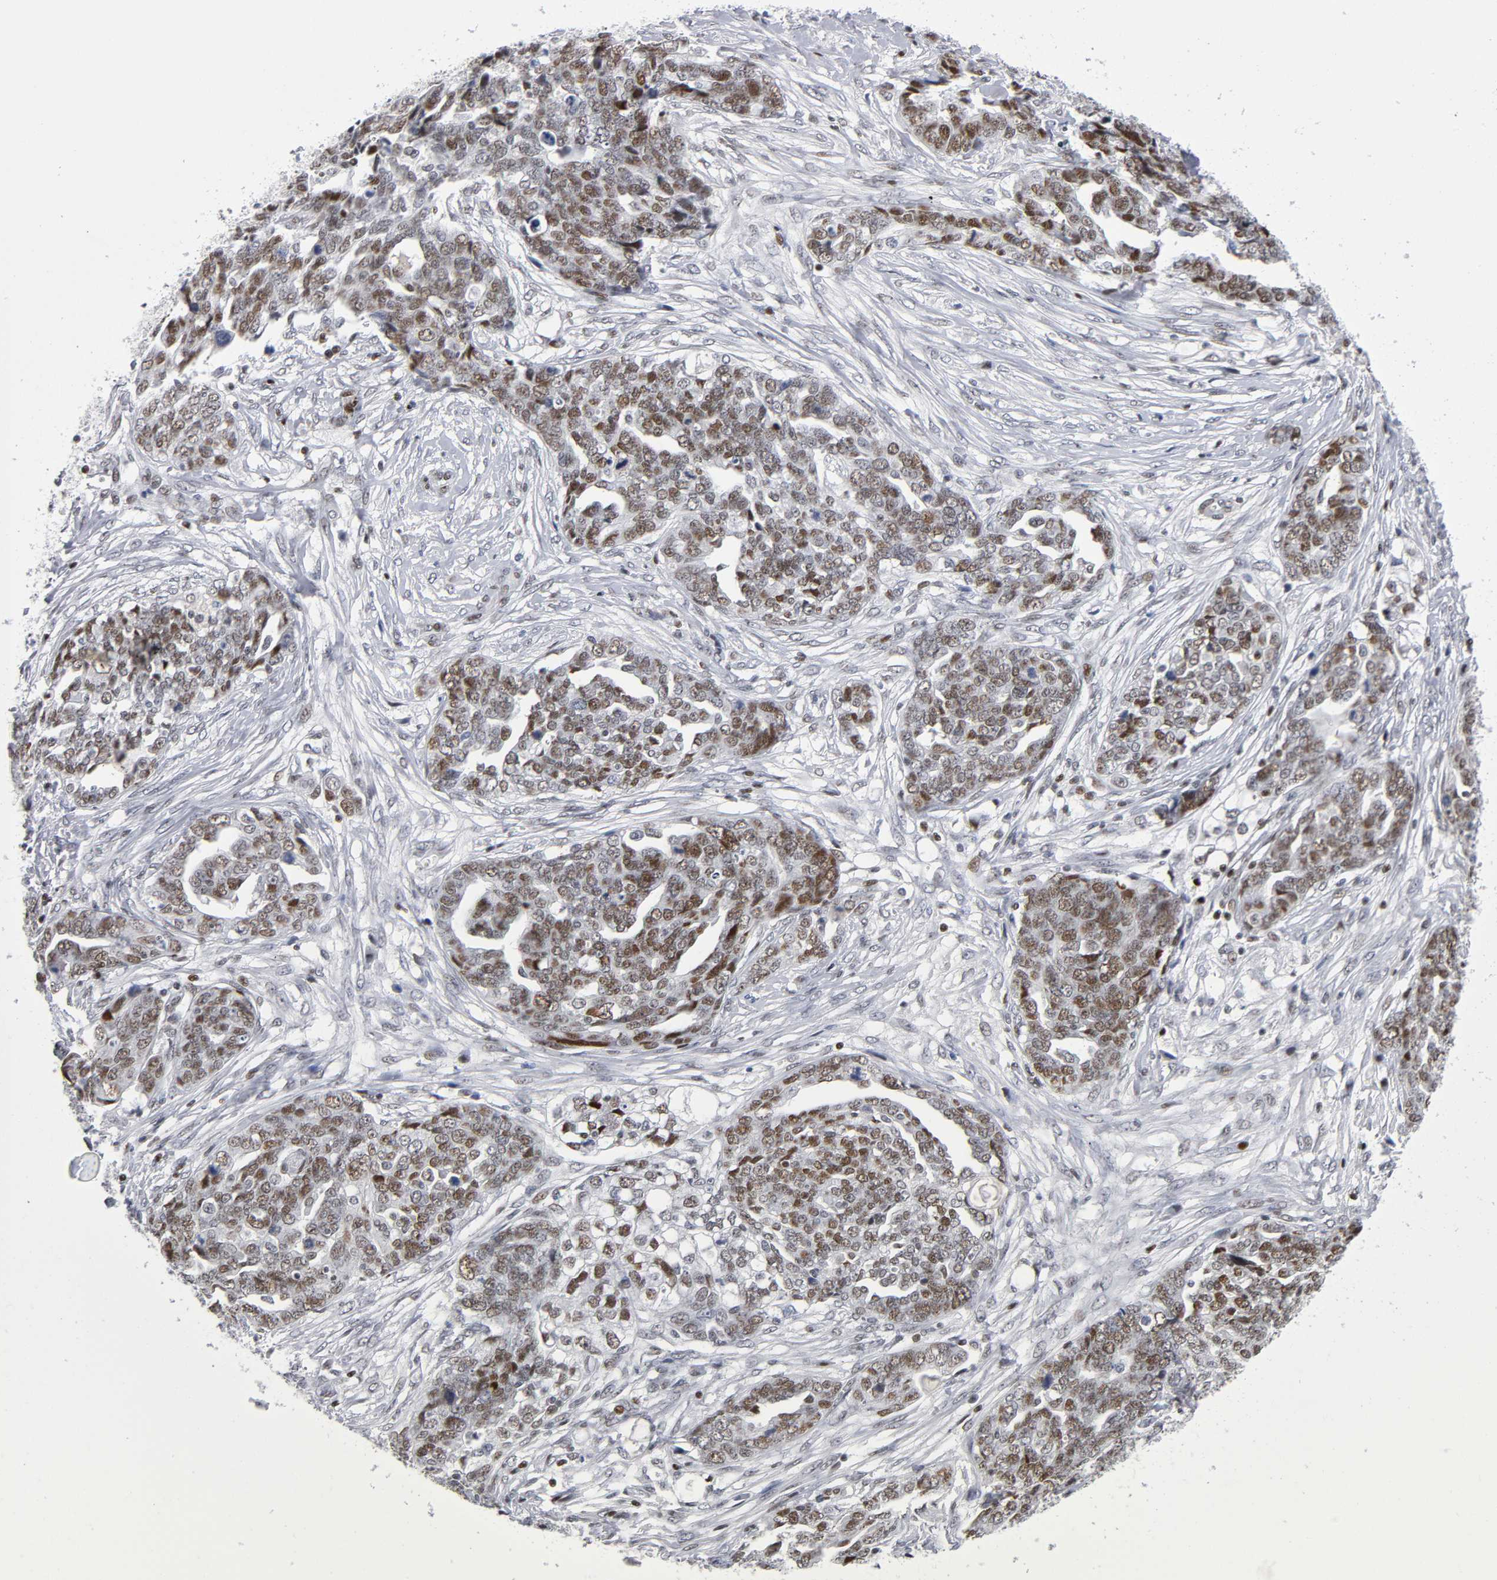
{"staining": {"intensity": "moderate", "quantity": ">75%", "location": "nuclear"}, "tissue": "ovarian cancer", "cell_type": "Tumor cells", "image_type": "cancer", "snomed": [{"axis": "morphology", "description": "Normal tissue, NOS"}, {"axis": "morphology", "description": "Cystadenocarcinoma, serous, NOS"}, {"axis": "topography", "description": "Fallopian tube"}, {"axis": "topography", "description": "Ovary"}], "caption": "Brown immunohistochemical staining in human ovarian cancer (serous cystadenocarcinoma) reveals moderate nuclear positivity in about >75% of tumor cells. The protein of interest is stained brown, and the nuclei are stained in blue (DAB IHC with brightfield microscopy, high magnification).", "gene": "SP3", "patient": {"sex": "female", "age": 56}}